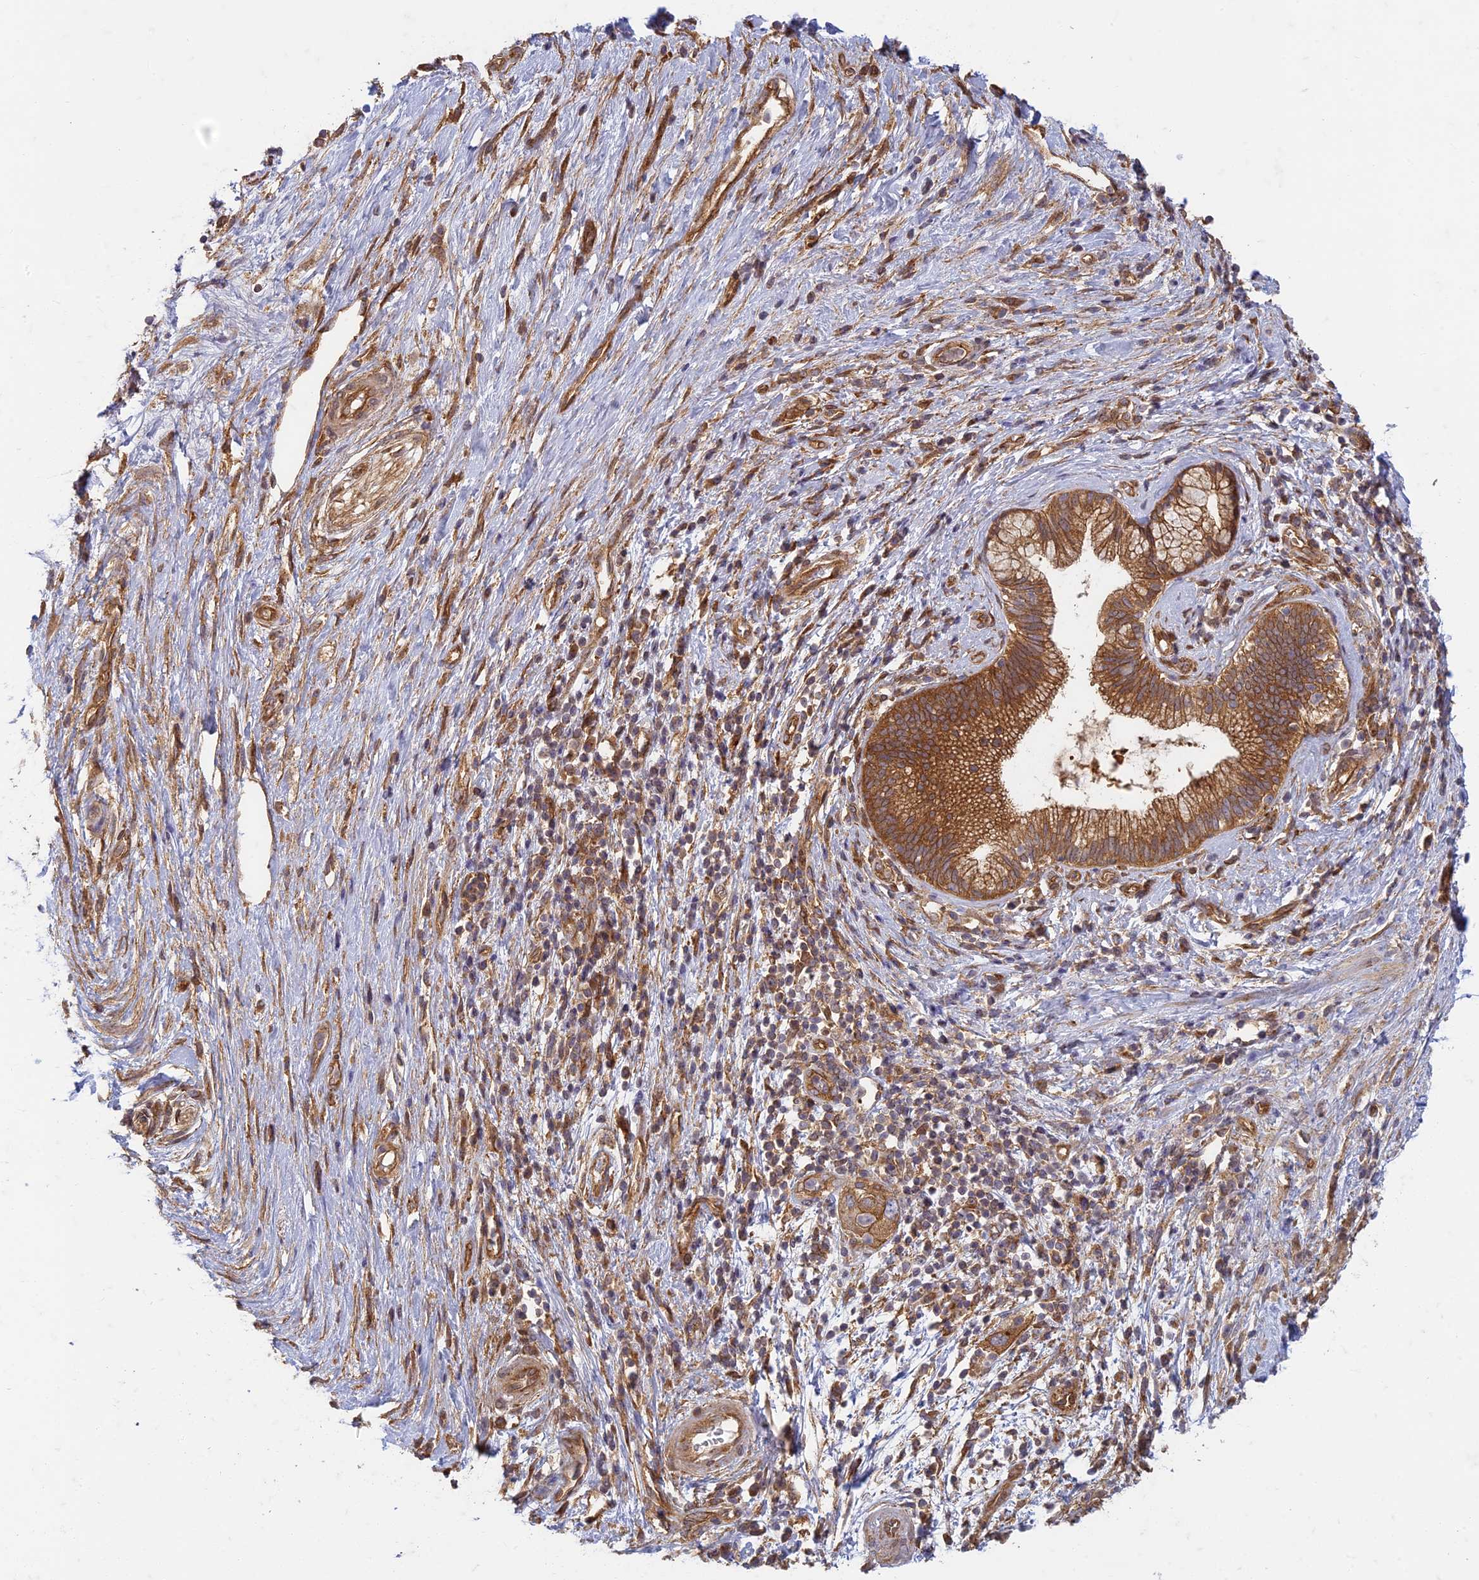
{"staining": {"intensity": "strong", "quantity": ">75%", "location": "cytoplasmic/membranous"}, "tissue": "pancreatic cancer", "cell_type": "Tumor cells", "image_type": "cancer", "snomed": [{"axis": "morphology", "description": "Adenocarcinoma, NOS"}, {"axis": "topography", "description": "Pancreas"}], "caption": "An image showing strong cytoplasmic/membranous positivity in approximately >75% of tumor cells in pancreatic adenocarcinoma, as visualized by brown immunohistochemical staining.", "gene": "TCF25", "patient": {"sex": "female", "age": 73}}